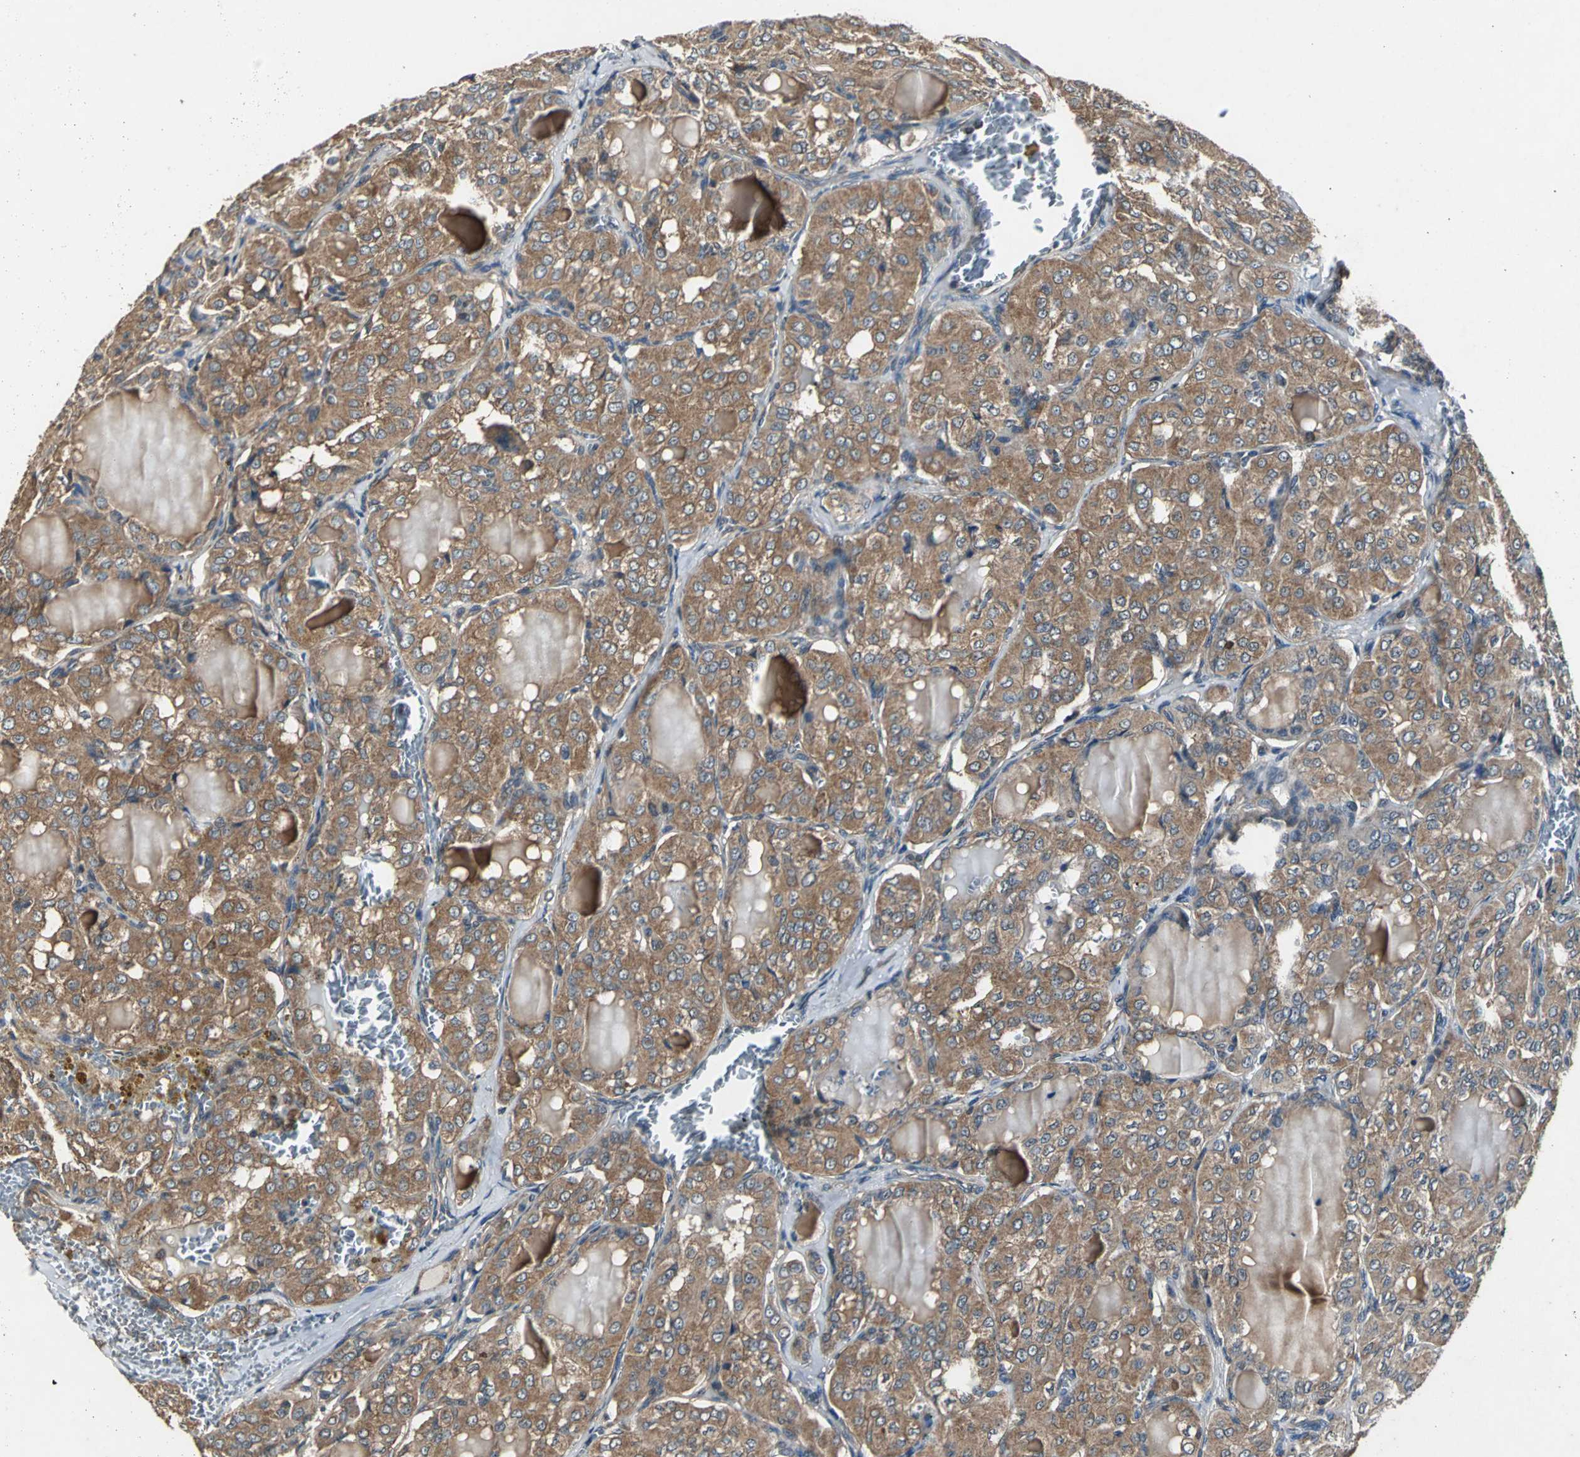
{"staining": {"intensity": "moderate", "quantity": ">75%", "location": "cytoplasmic/membranous"}, "tissue": "thyroid cancer", "cell_type": "Tumor cells", "image_type": "cancer", "snomed": [{"axis": "morphology", "description": "Papillary adenocarcinoma, NOS"}, {"axis": "topography", "description": "Thyroid gland"}], "caption": "Immunohistochemical staining of human thyroid papillary adenocarcinoma displays medium levels of moderate cytoplasmic/membranous protein positivity in about >75% of tumor cells.", "gene": "IRF3", "patient": {"sex": "male", "age": 20}}